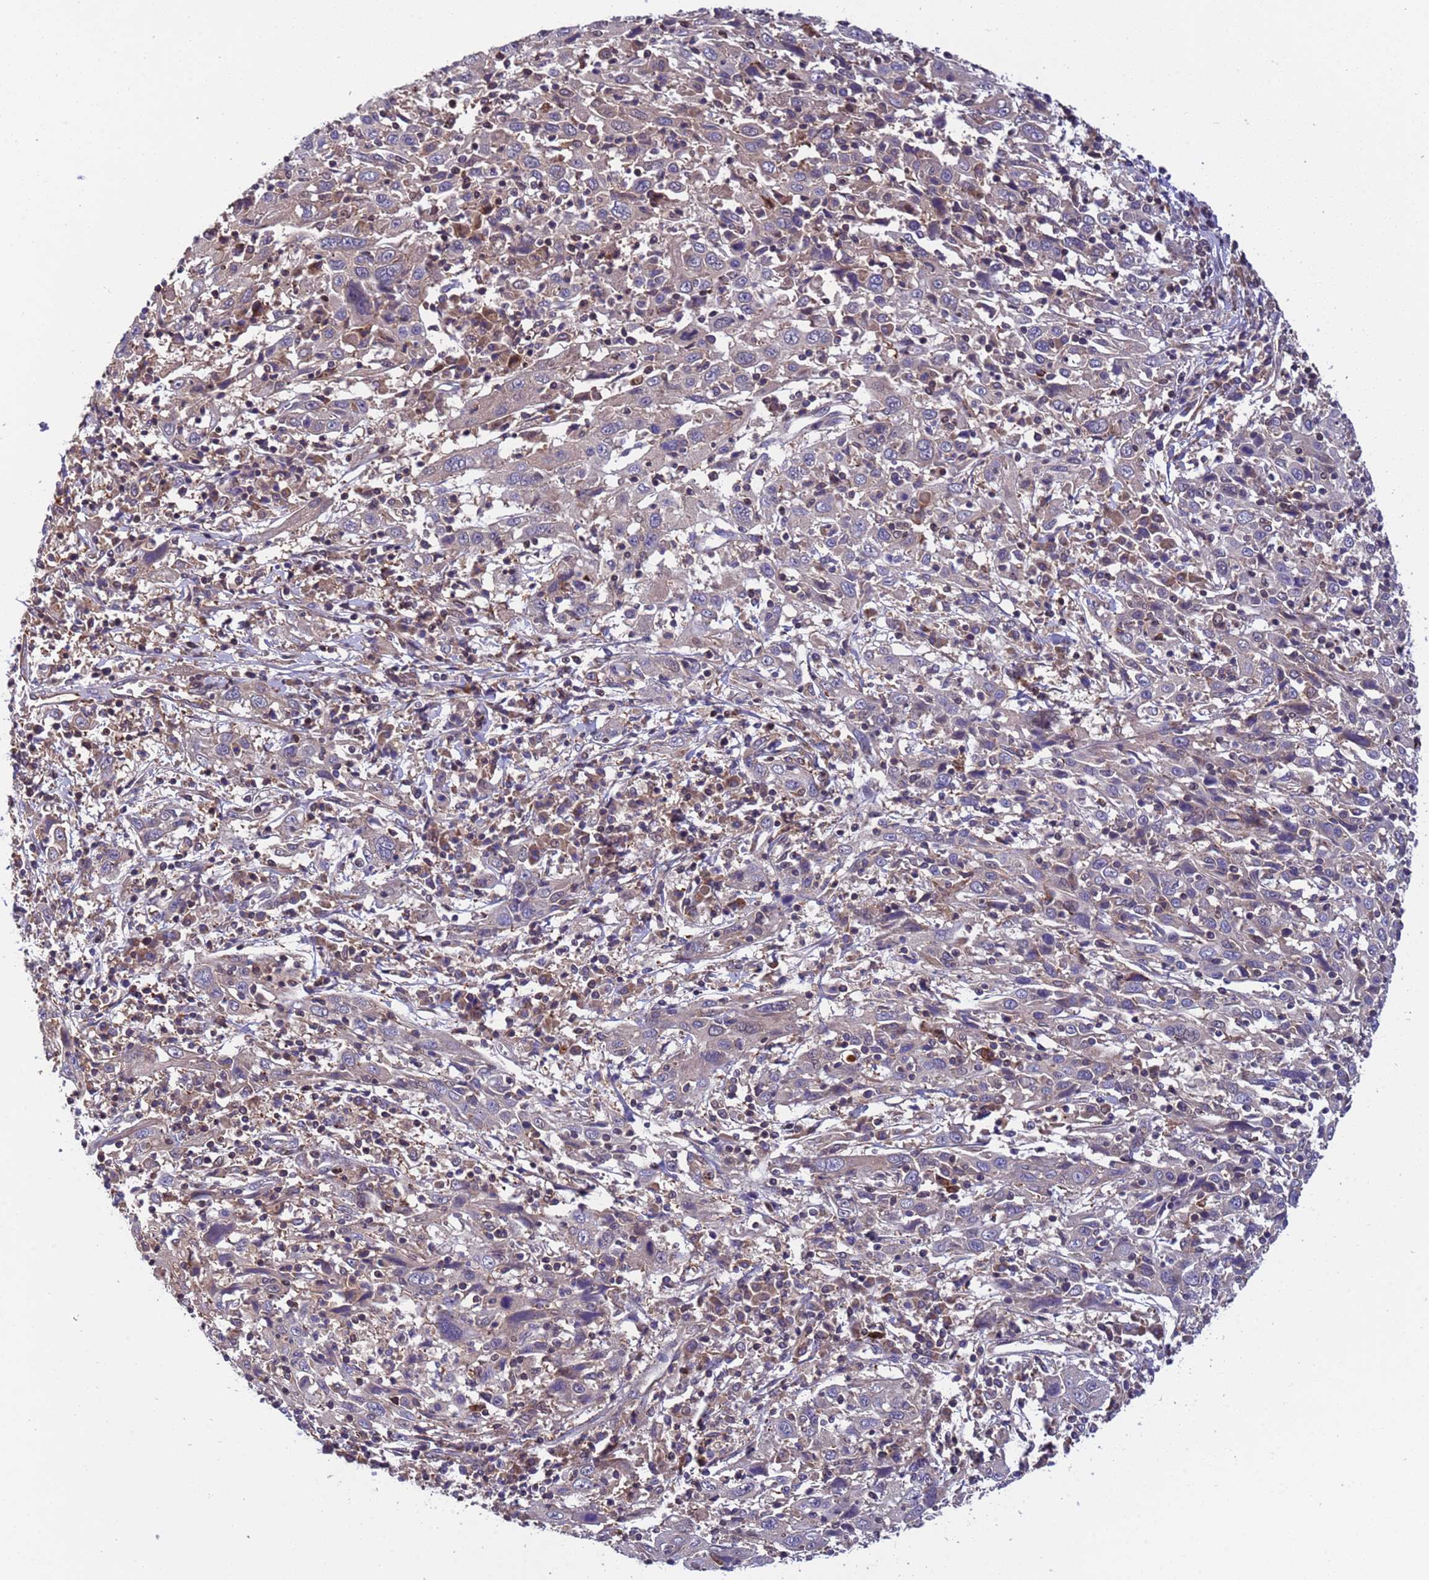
{"staining": {"intensity": "negative", "quantity": "none", "location": "none"}, "tissue": "cervical cancer", "cell_type": "Tumor cells", "image_type": "cancer", "snomed": [{"axis": "morphology", "description": "Squamous cell carcinoma, NOS"}, {"axis": "topography", "description": "Cervix"}], "caption": "High power microscopy image of an immunohistochemistry histopathology image of cervical cancer, revealing no significant staining in tumor cells. (DAB (3,3'-diaminobenzidine) immunohistochemistry with hematoxylin counter stain).", "gene": "PARP16", "patient": {"sex": "female", "age": 46}}